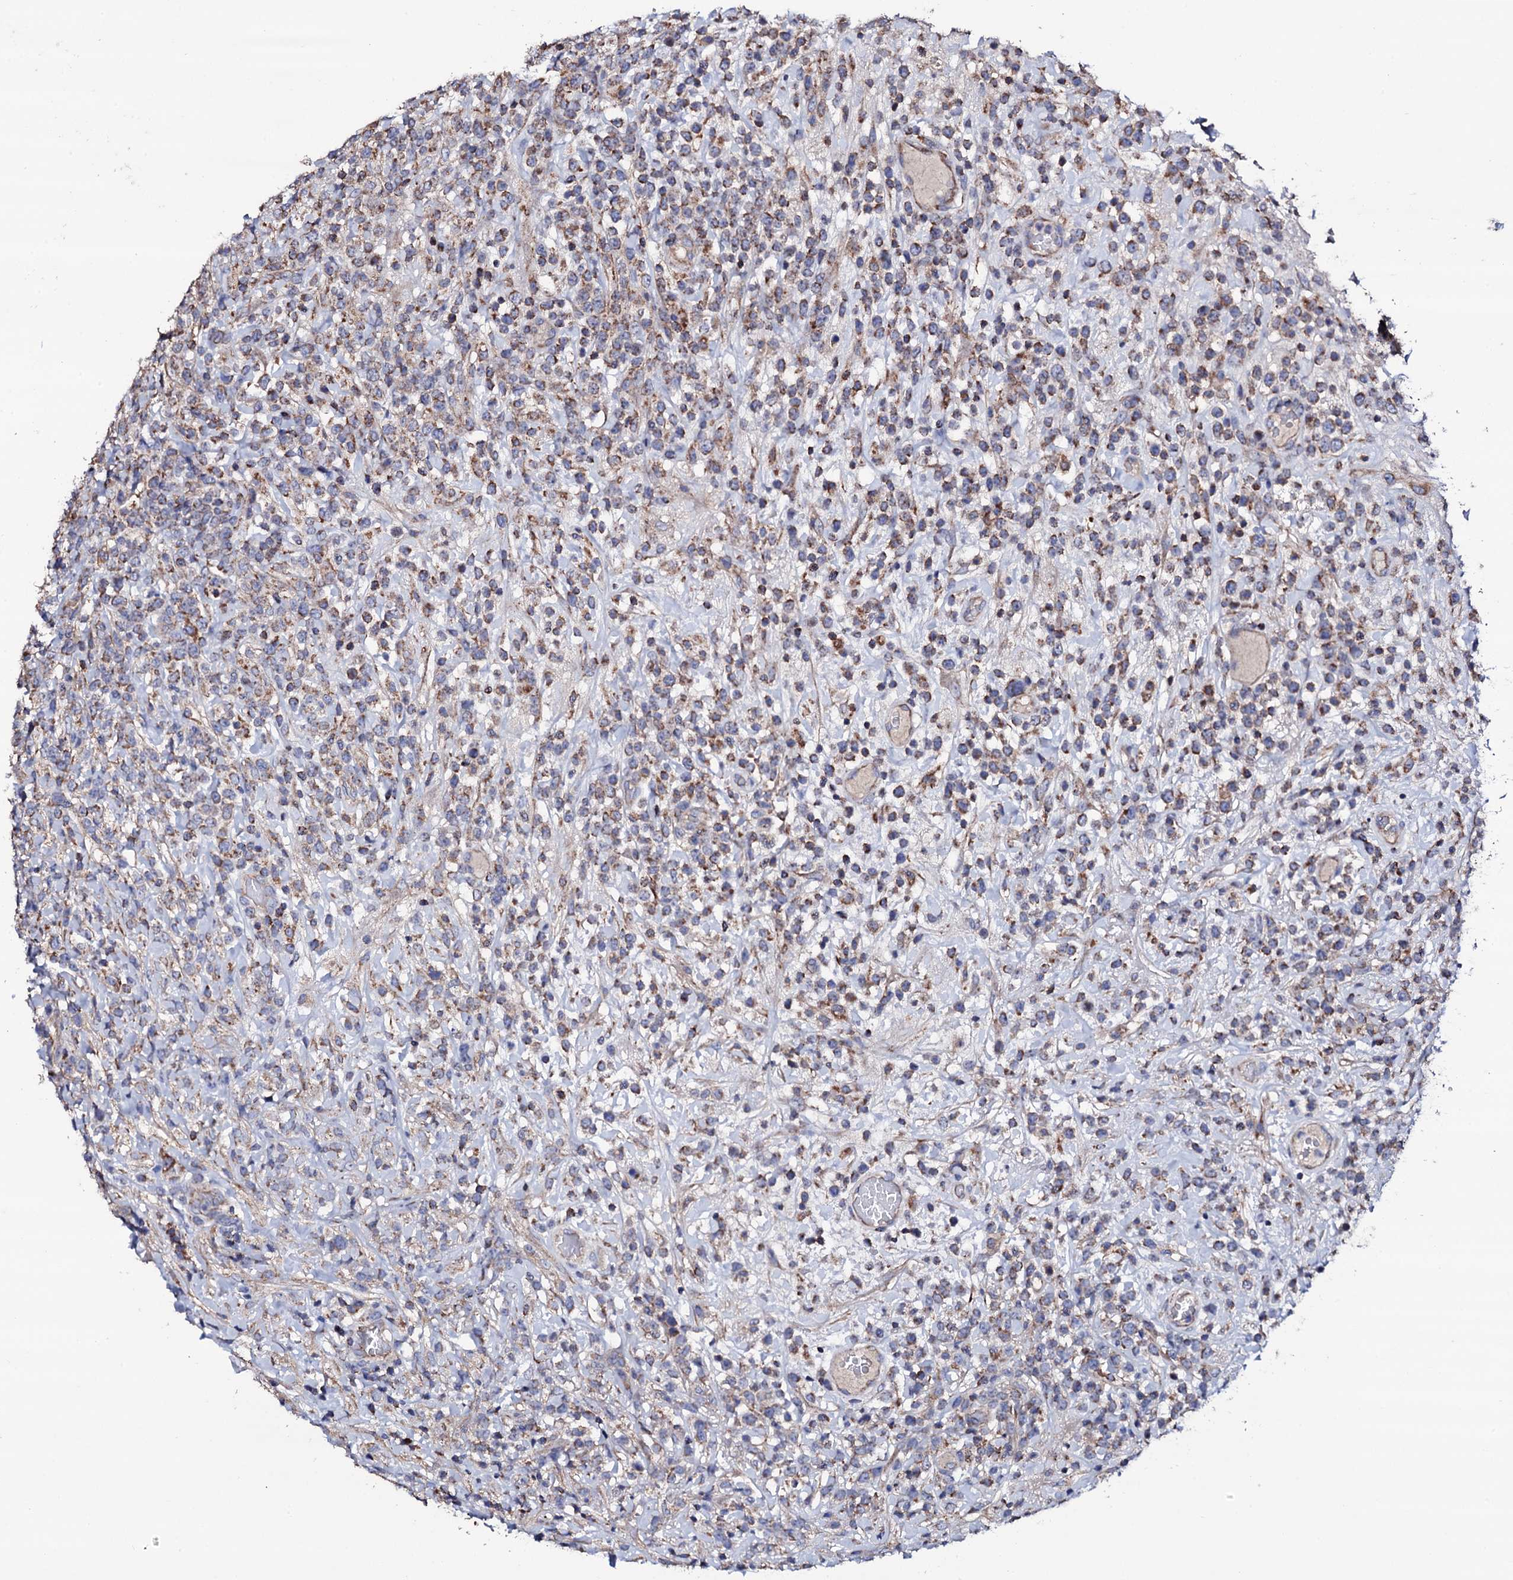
{"staining": {"intensity": "moderate", "quantity": "25%-75%", "location": "cytoplasmic/membranous"}, "tissue": "lymphoma", "cell_type": "Tumor cells", "image_type": "cancer", "snomed": [{"axis": "morphology", "description": "Malignant lymphoma, non-Hodgkin's type, High grade"}, {"axis": "topography", "description": "Colon"}], "caption": "About 25%-75% of tumor cells in lymphoma exhibit moderate cytoplasmic/membranous protein staining as visualized by brown immunohistochemical staining.", "gene": "TCAF2", "patient": {"sex": "female", "age": 53}}